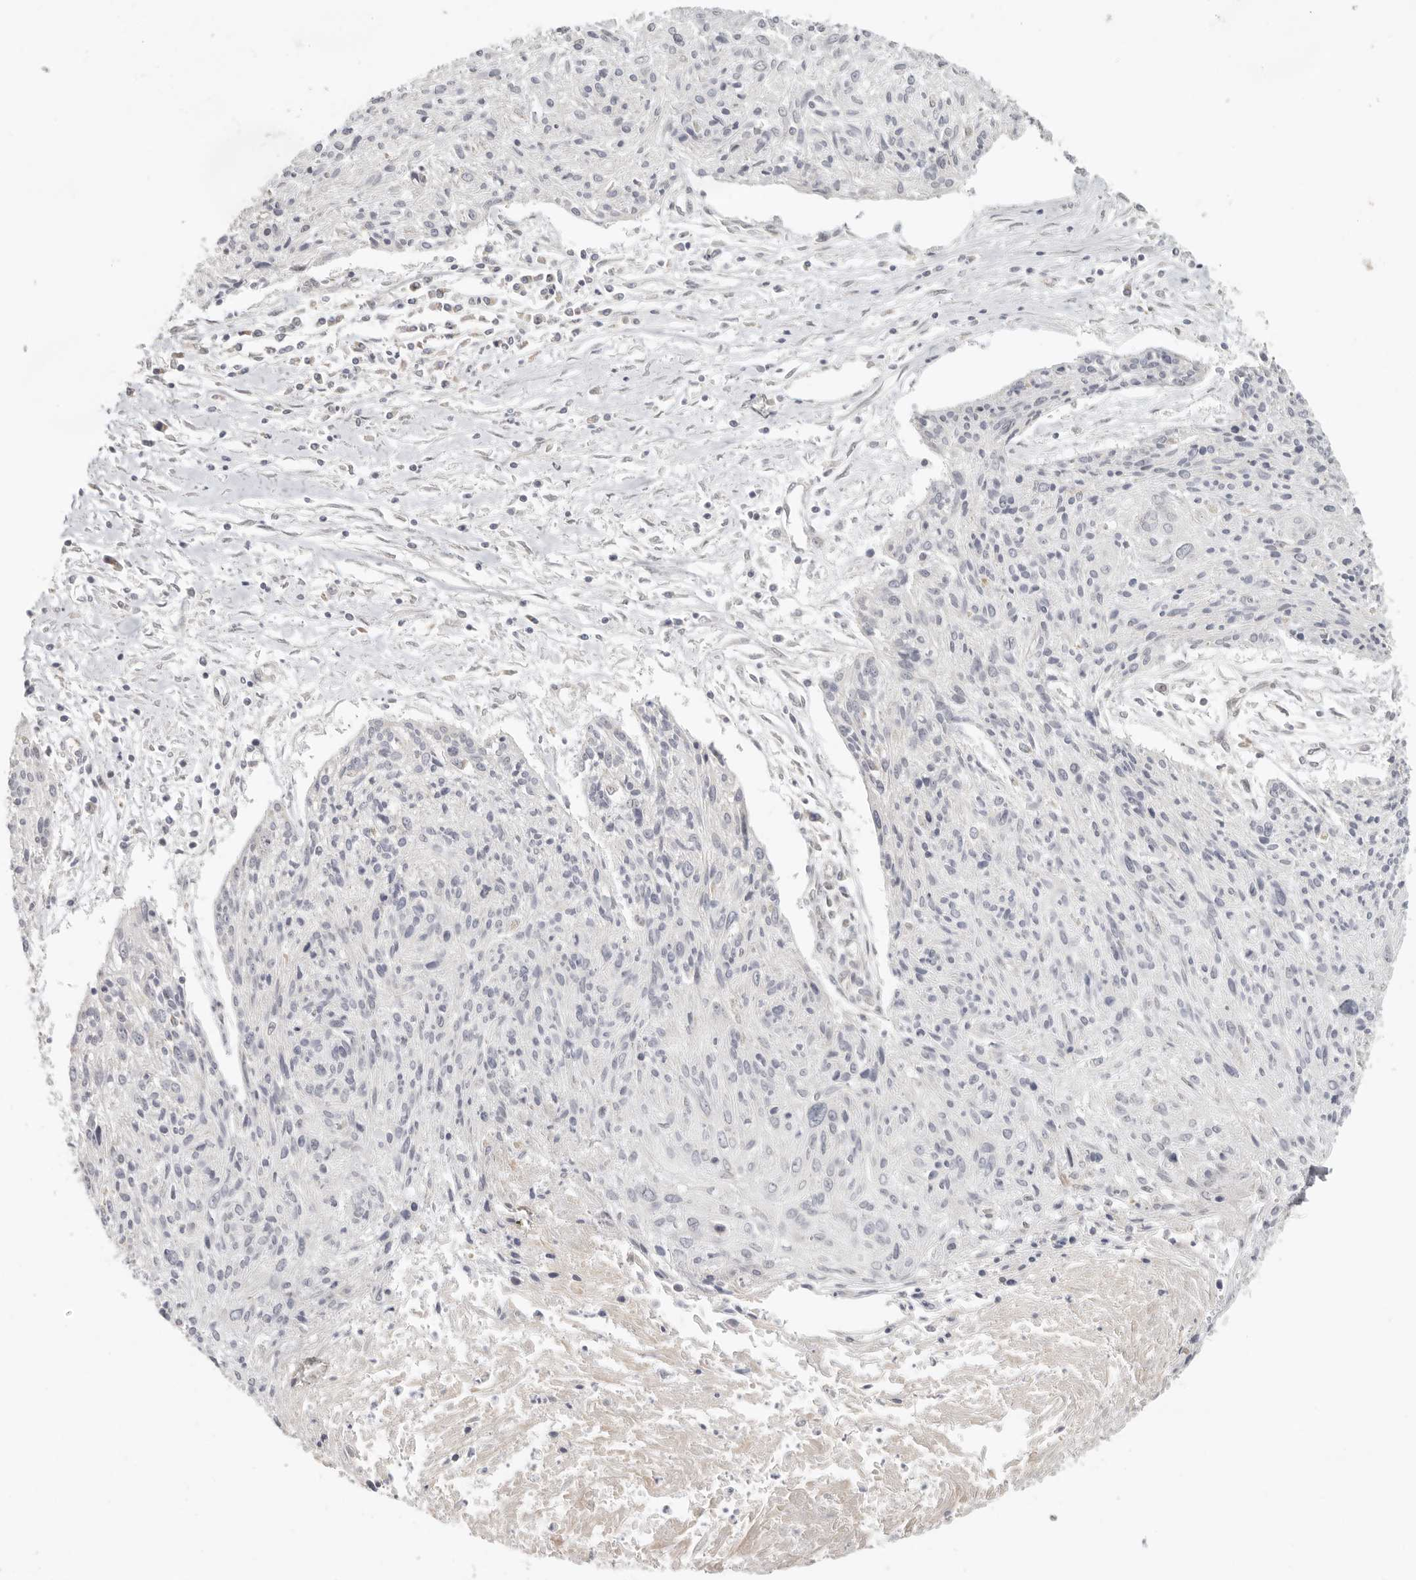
{"staining": {"intensity": "negative", "quantity": "none", "location": "none"}, "tissue": "cervical cancer", "cell_type": "Tumor cells", "image_type": "cancer", "snomed": [{"axis": "morphology", "description": "Squamous cell carcinoma, NOS"}, {"axis": "topography", "description": "Cervix"}], "caption": "This is an immunohistochemistry (IHC) histopathology image of cervical cancer. There is no staining in tumor cells.", "gene": "KDF1", "patient": {"sex": "female", "age": 51}}